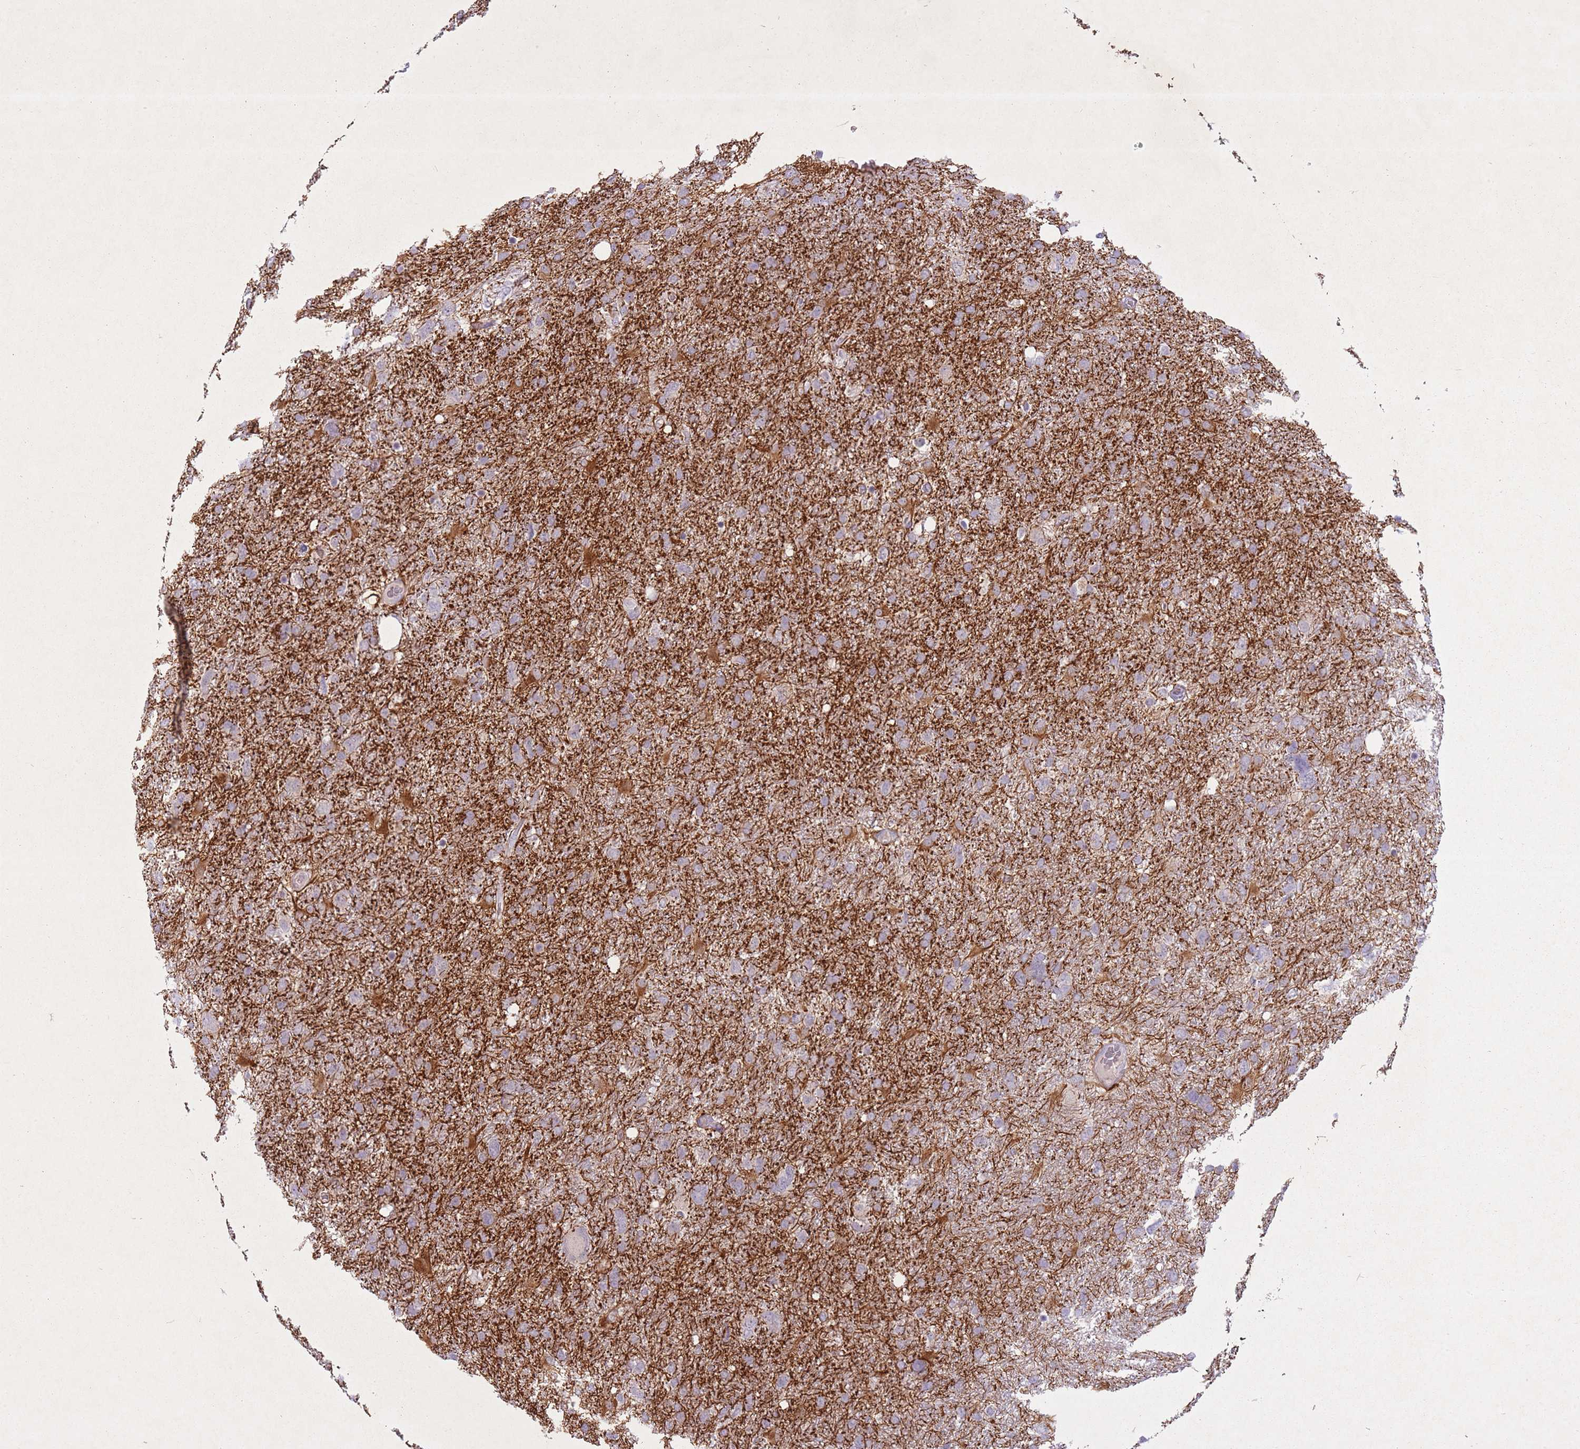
{"staining": {"intensity": "negative", "quantity": "none", "location": "none"}, "tissue": "glioma", "cell_type": "Tumor cells", "image_type": "cancer", "snomed": [{"axis": "morphology", "description": "Glioma, malignant, High grade"}, {"axis": "topography", "description": "Brain"}], "caption": "Immunohistochemistry (IHC) image of glioma stained for a protein (brown), which displays no staining in tumor cells.", "gene": "FAM43B", "patient": {"sex": "male", "age": 61}}